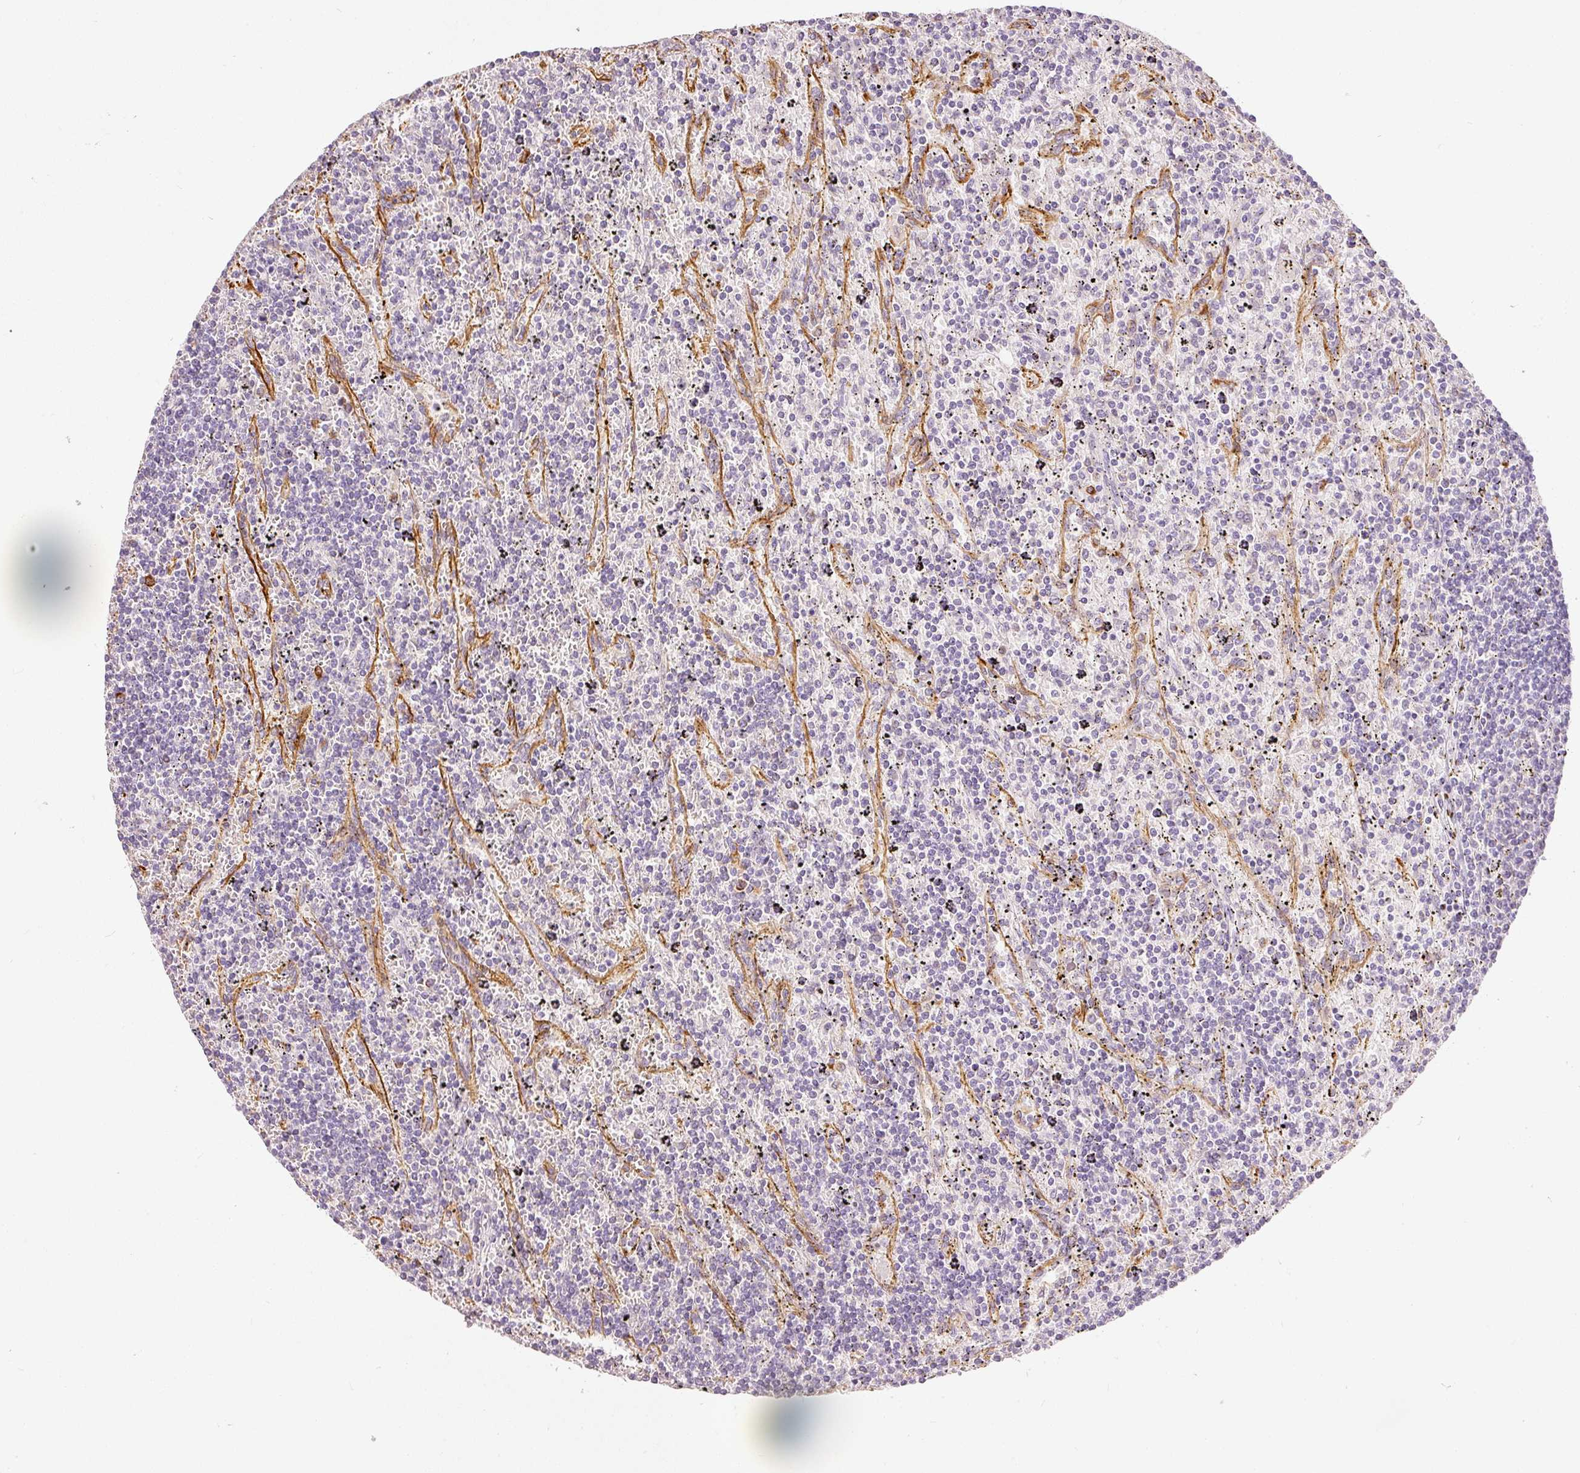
{"staining": {"intensity": "negative", "quantity": "none", "location": "none"}, "tissue": "lymphoma", "cell_type": "Tumor cells", "image_type": "cancer", "snomed": [{"axis": "morphology", "description": "Malignant lymphoma, non-Hodgkin's type, Low grade"}, {"axis": "topography", "description": "Spleen"}], "caption": "Immunohistochemistry (IHC) micrograph of low-grade malignant lymphoma, non-Hodgkin's type stained for a protein (brown), which reveals no positivity in tumor cells. Nuclei are stained in blue.", "gene": "MTHFD2", "patient": {"sex": "male", "age": 76}}